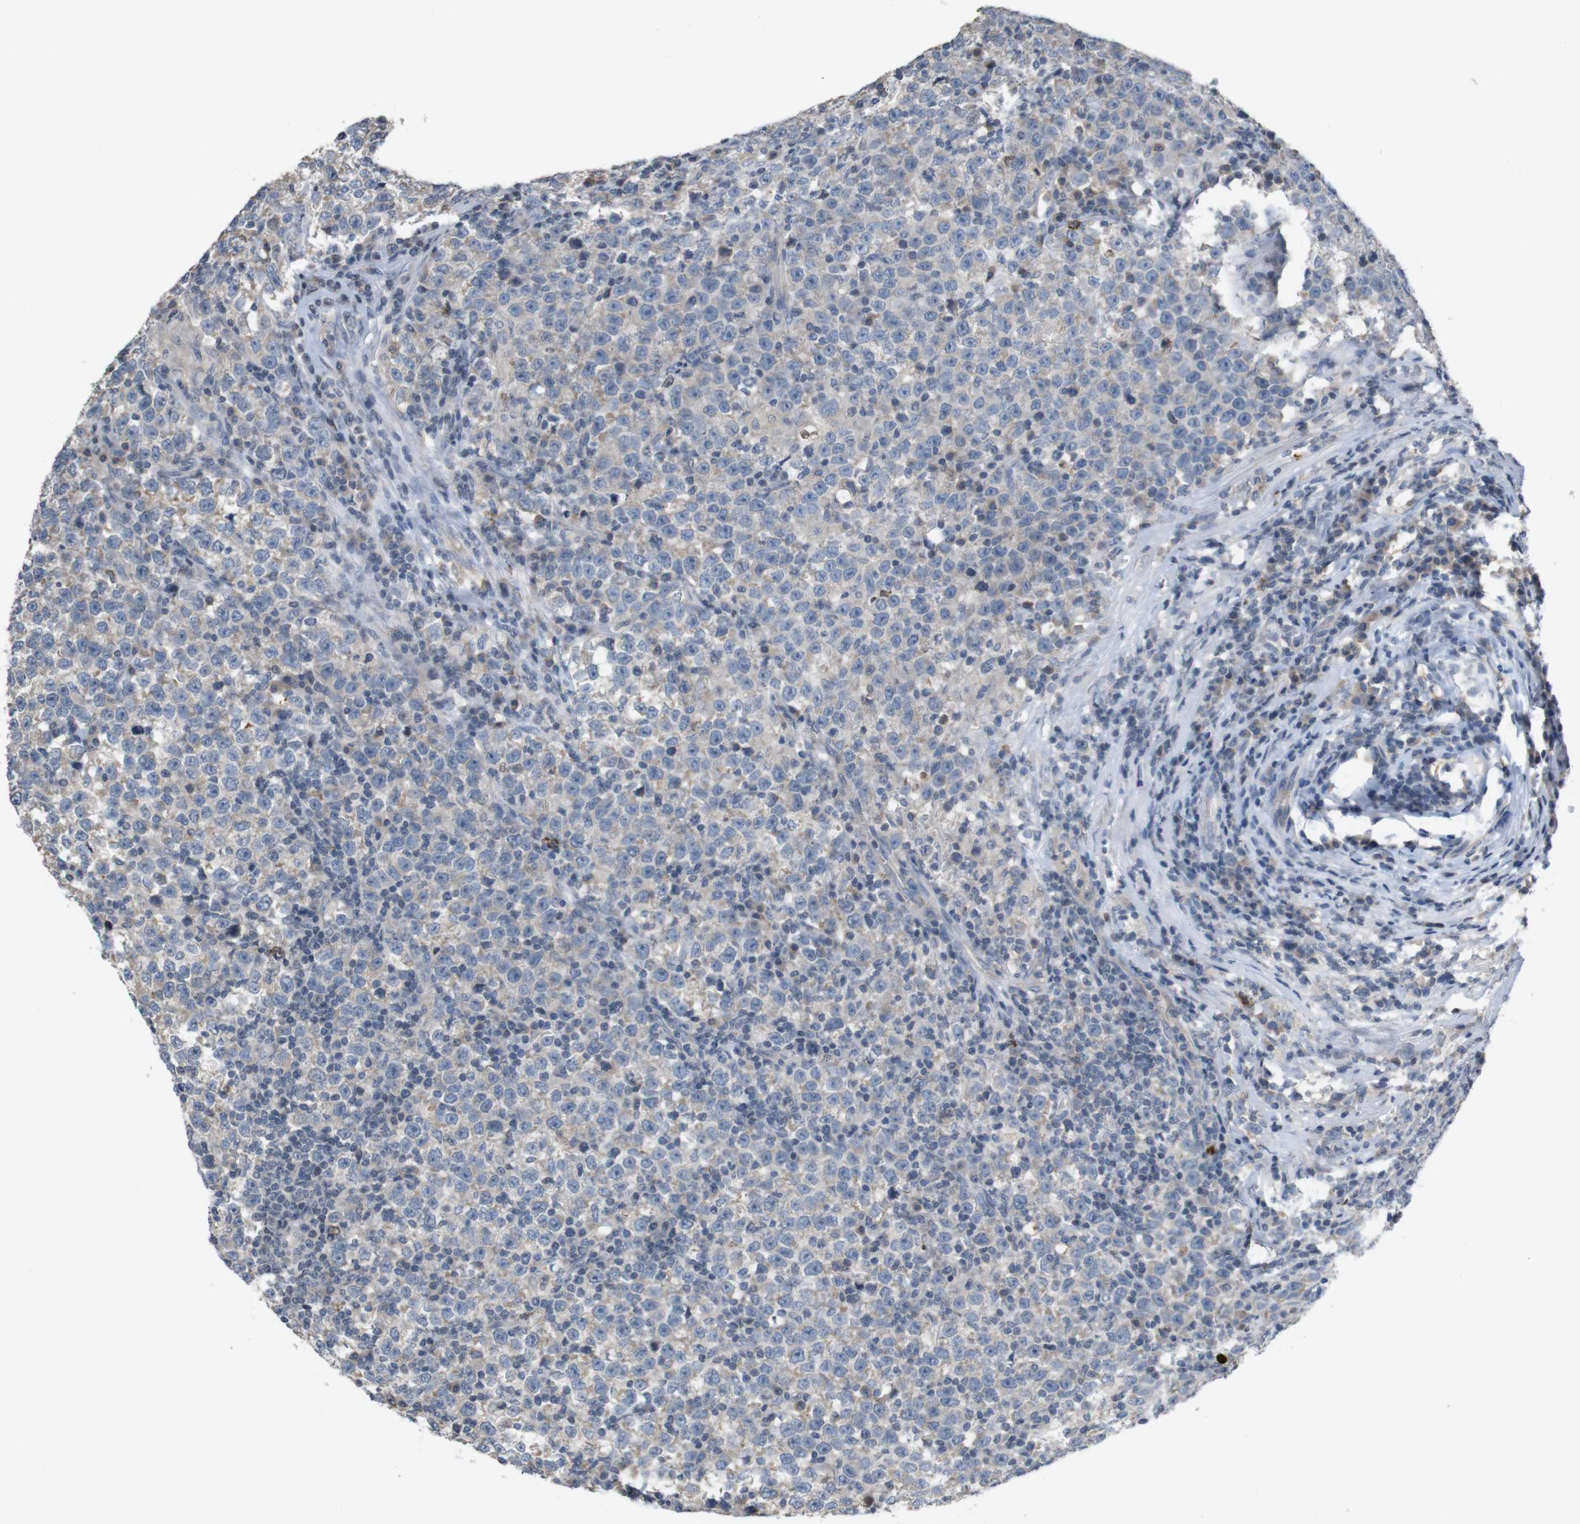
{"staining": {"intensity": "negative", "quantity": "none", "location": "none"}, "tissue": "testis cancer", "cell_type": "Tumor cells", "image_type": "cancer", "snomed": [{"axis": "morphology", "description": "Seminoma, NOS"}, {"axis": "topography", "description": "Testis"}], "caption": "Testis seminoma was stained to show a protein in brown. There is no significant staining in tumor cells.", "gene": "TSPAN14", "patient": {"sex": "male", "age": 43}}